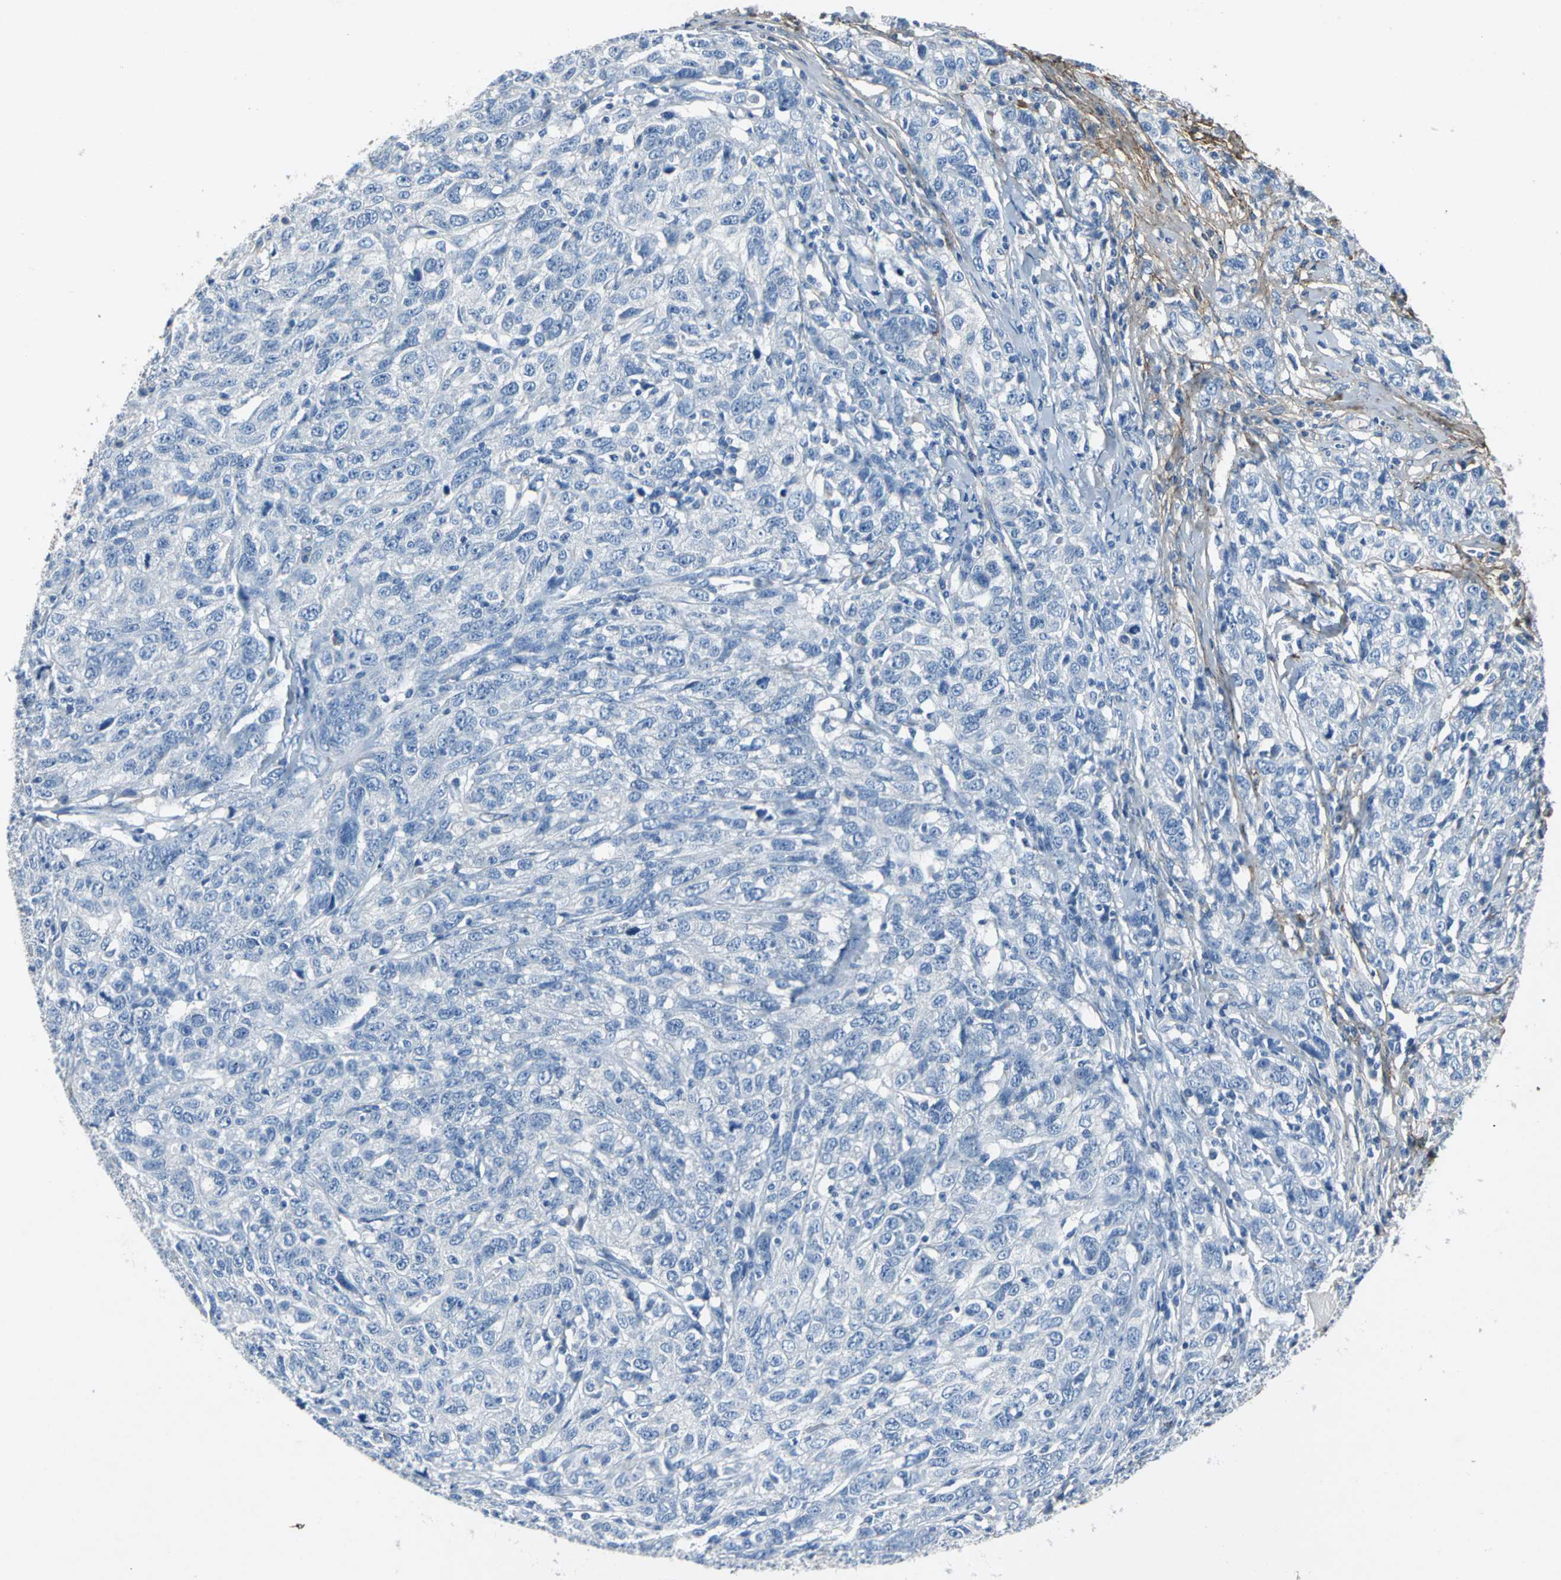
{"staining": {"intensity": "negative", "quantity": "none", "location": "none"}, "tissue": "ovarian cancer", "cell_type": "Tumor cells", "image_type": "cancer", "snomed": [{"axis": "morphology", "description": "Cystadenocarcinoma, serous, NOS"}, {"axis": "topography", "description": "Ovary"}], "caption": "Immunohistochemical staining of ovarian cancer (serous cystadenocarcinoma) exhibits no significant expression in tumor cells.", "gene": "EFNB3", "patient": {"sex": "female", "age": 71}}